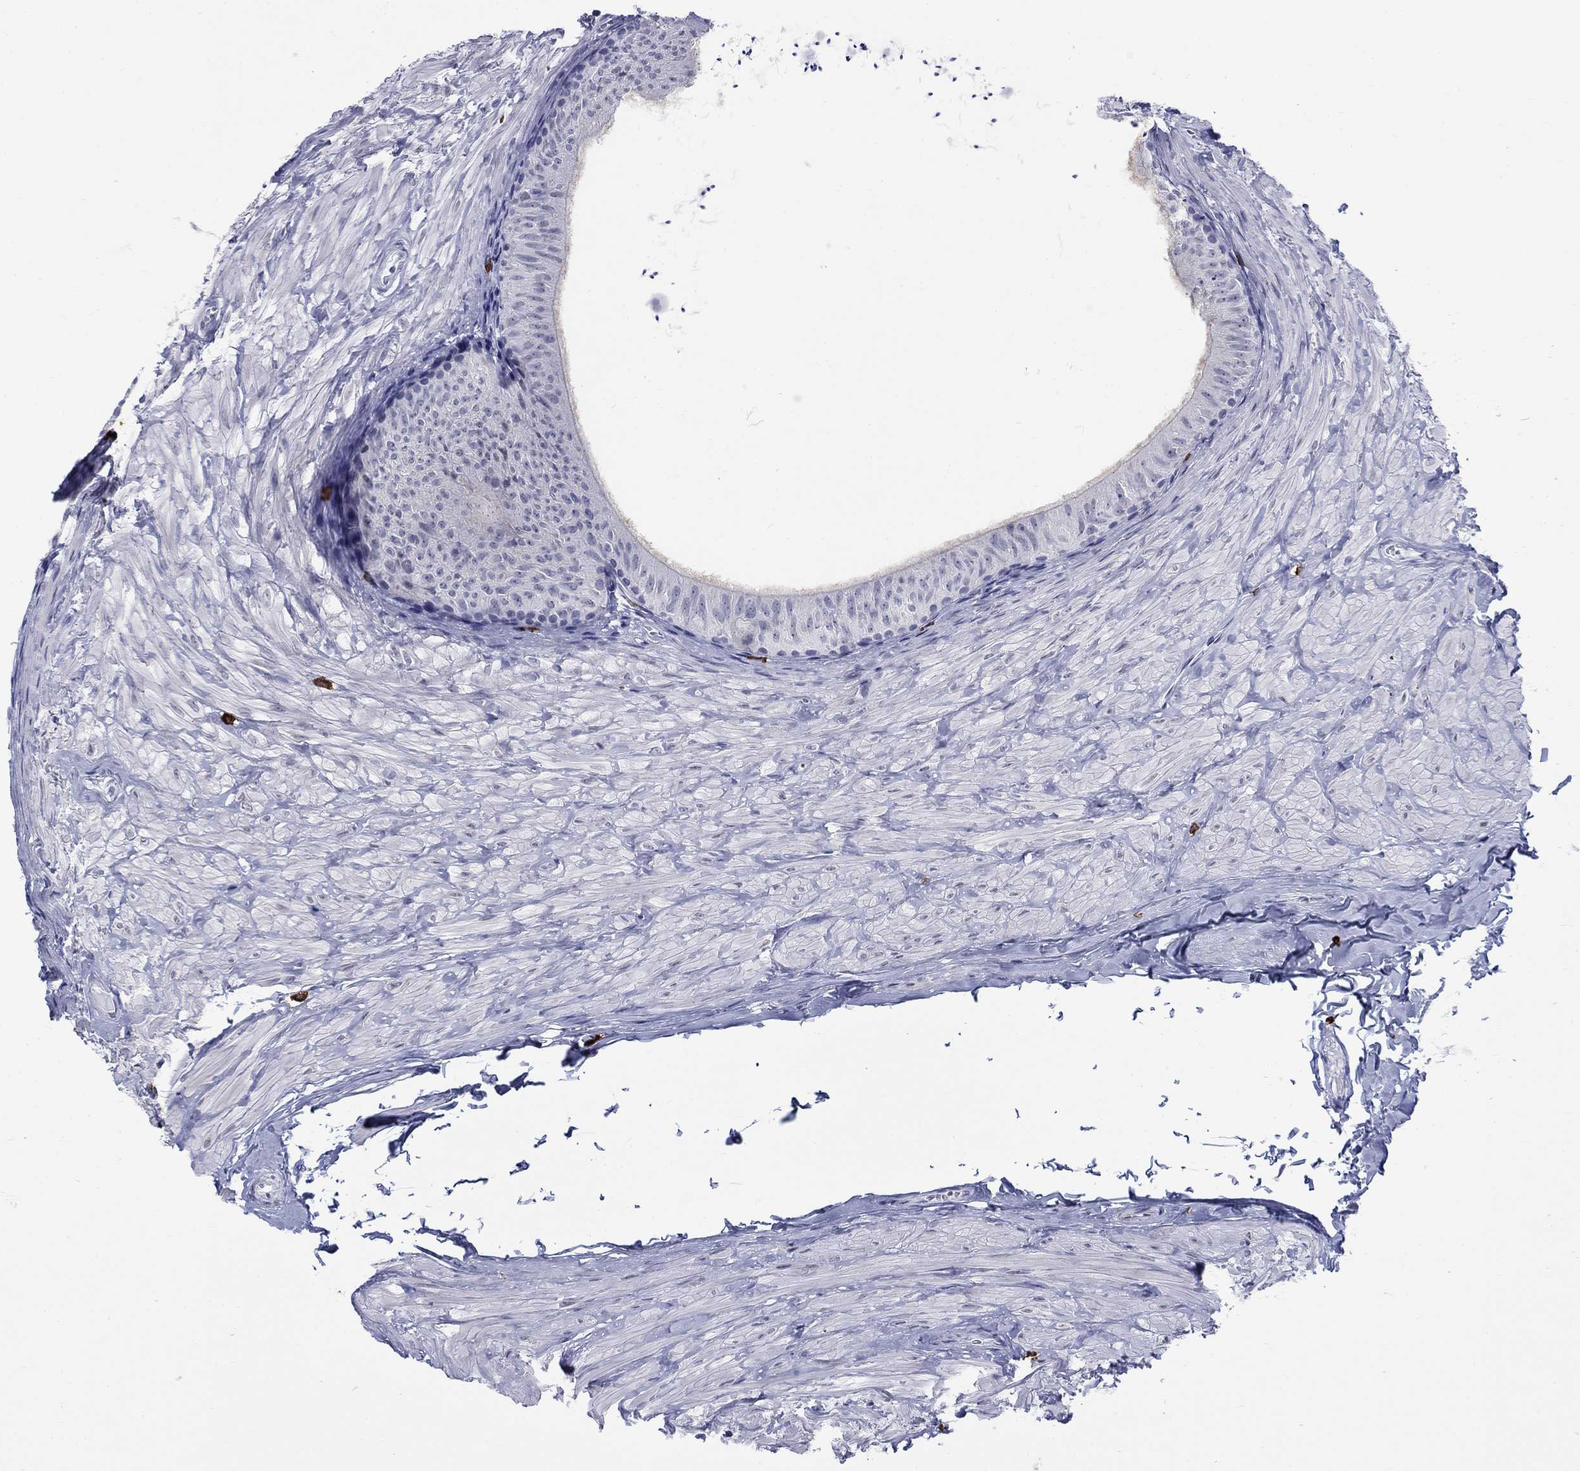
{"staining": {"intensity": "weak", "quantity": "<25%", "location": "cytoplasmic/membranous"}, "tissue": "epididymis", "cell_type": "Glandular cells", "image_type": "normal", "snomed": [{"axis": "morphology", "description": "Normal tissue, NOS"}, {"axis": "topography", "description": "Epididymis"}], "caption": "Immunohistochemistry of unremarkable human epididymis reveals no staining in glandular cells.", "gene": "ECEL1", "patient": {"sex": "male", "age": 32}}